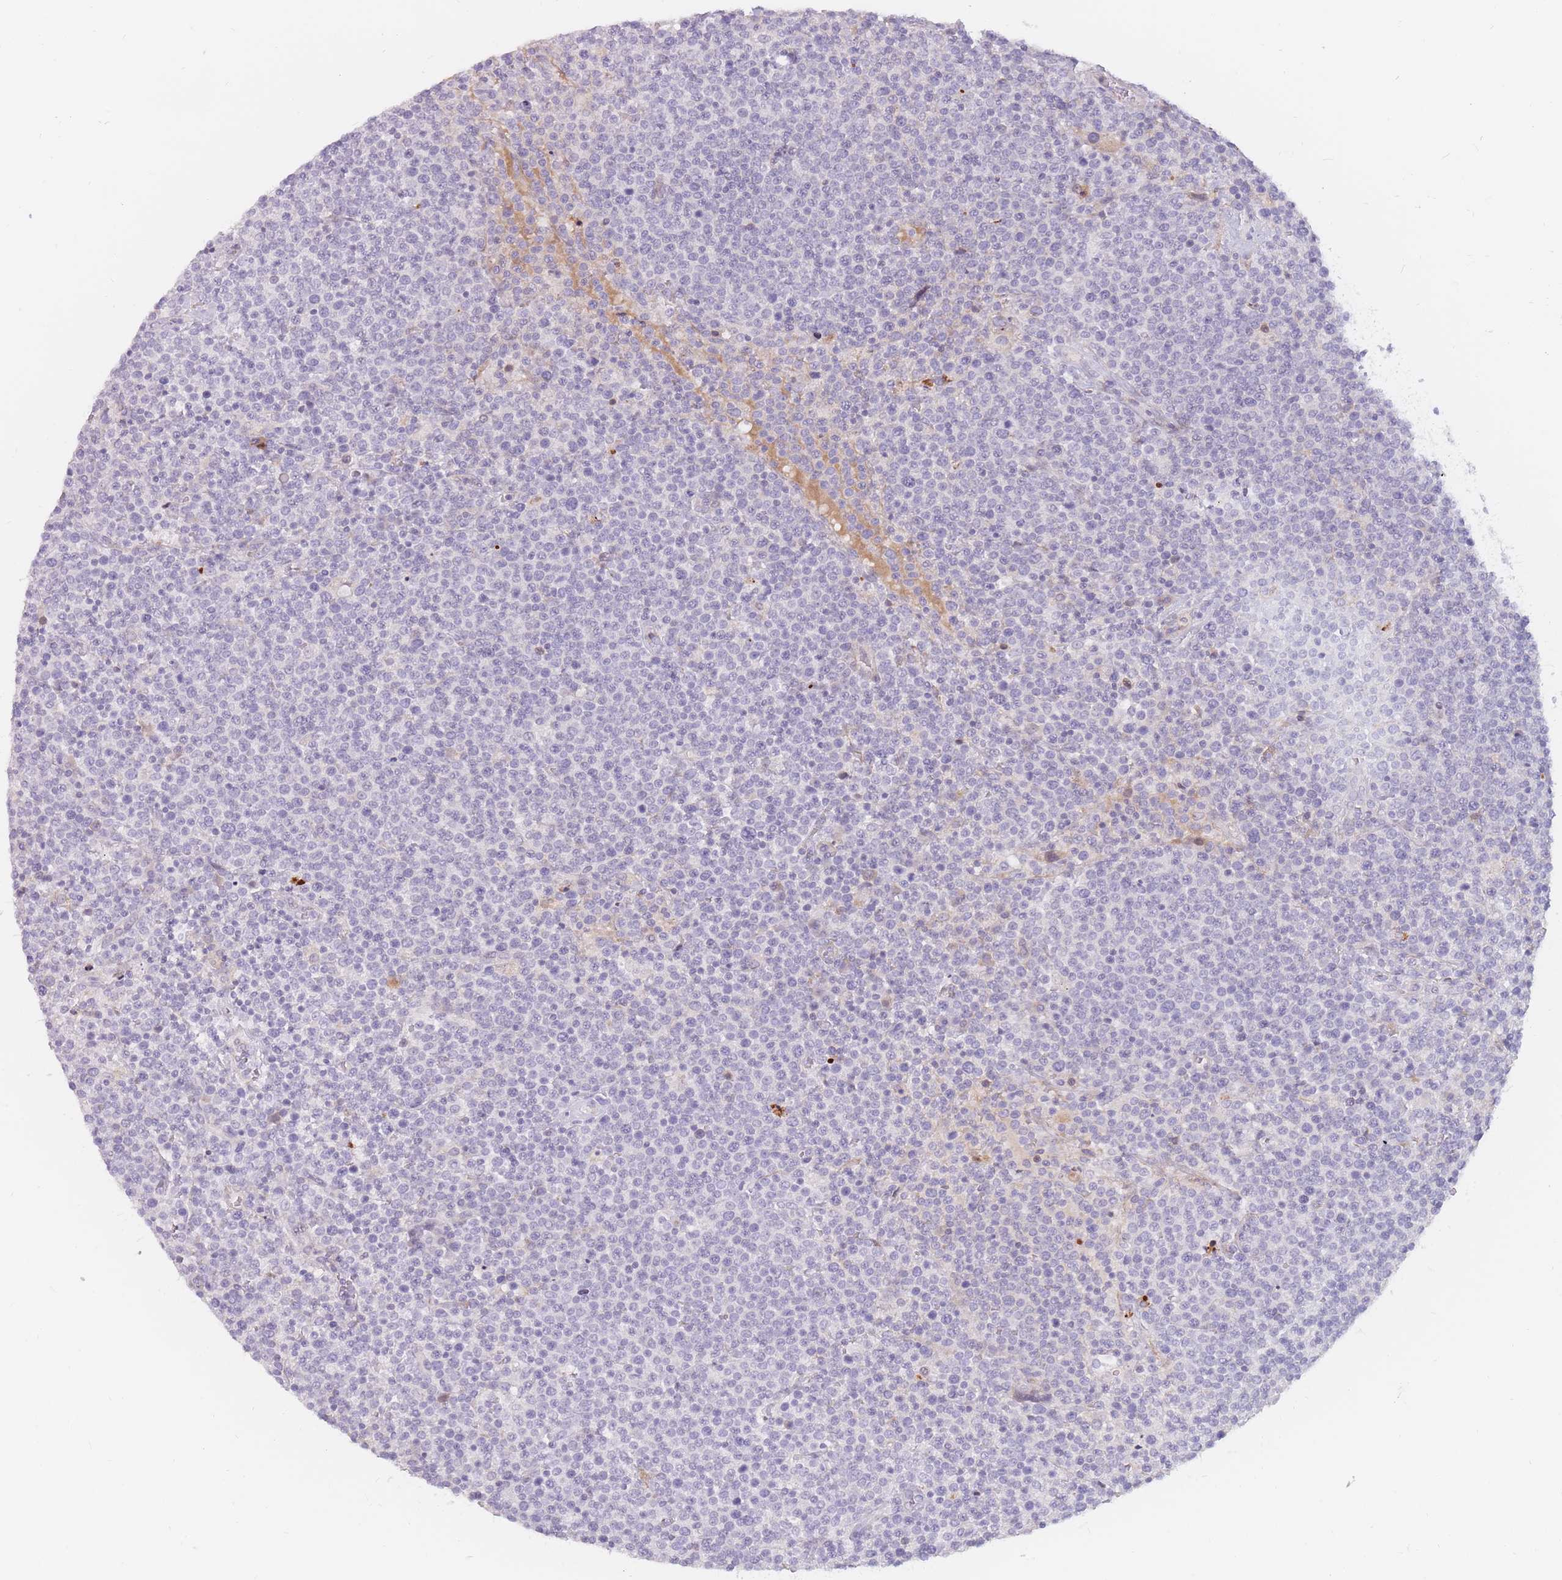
{"staining": {"intensity": "negative", "quantity": "none", "location": "none"}, "tissue": "lymphoma", "cell_type": "Tumor cells", "image_type": "cancer", "snomed": [{"axis": "morphology", "description": "Malignant lymphoma, non-Hodgkin's type, High grade"}, {"axis": "topography", "description": "Lymph node"}], "caption": "High magnification brightfield microscopy of lymphoma stained with DAB (brown) and counterstained with hematoxylin (blue): tumor cells show no significant positivity.", "gene": "PTGDR", "patient": {"sex": "male", "age": 61}}